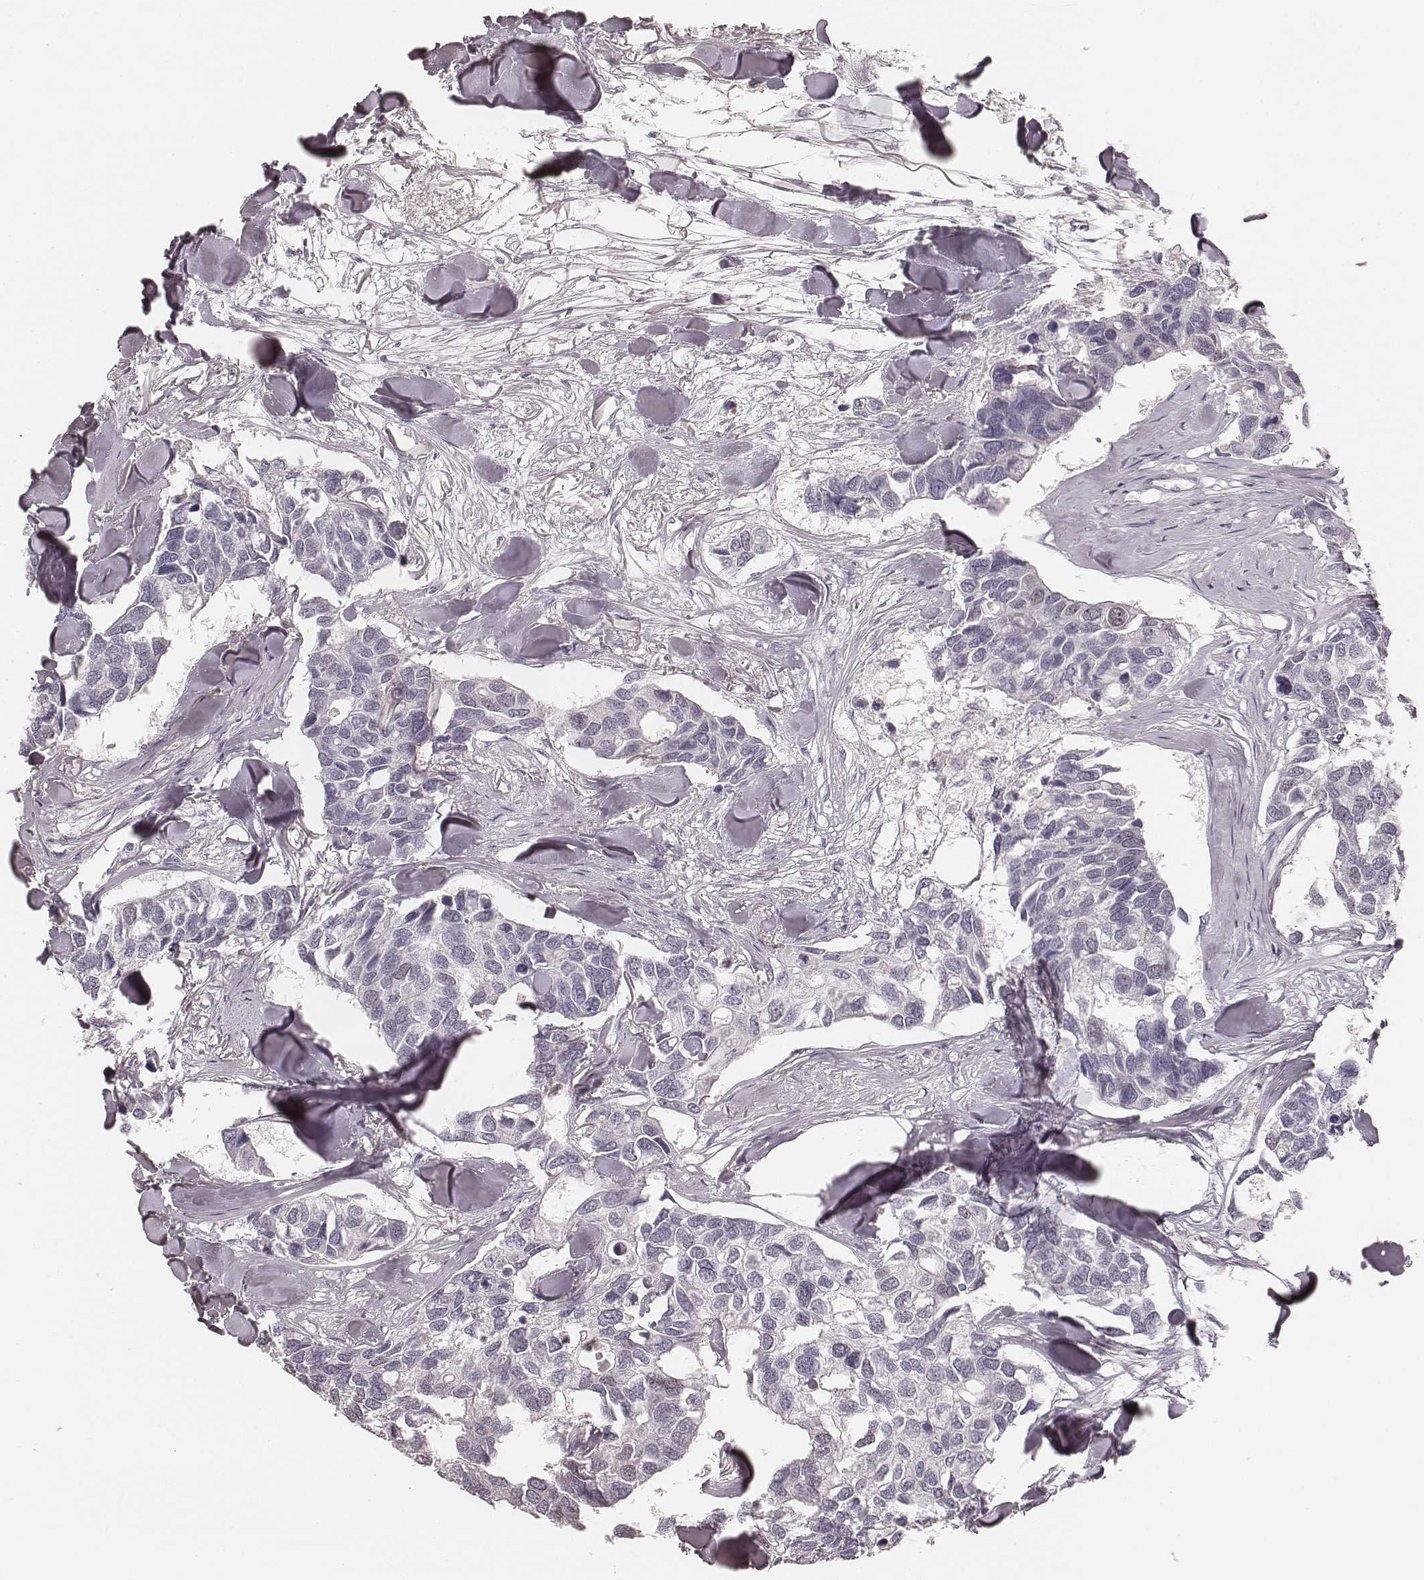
{"staining": {"intensity": "negative", "quantity": "none", "location": "none"}, "tissue": "breast cancer", "cell_type": "Tumor cells", "image_type": "cancer", "snomed": [{"axis": "morphology", "description": "Duct carcinoma"}, {"axis": "topography", "description": "Breast"}], "caption": "Immunohistochemistry of human intraductal carcinoma (breast) shows no expression in tumor cells.", "gene": "TEX37", "patient": {"sex": "female", "age": 83}}